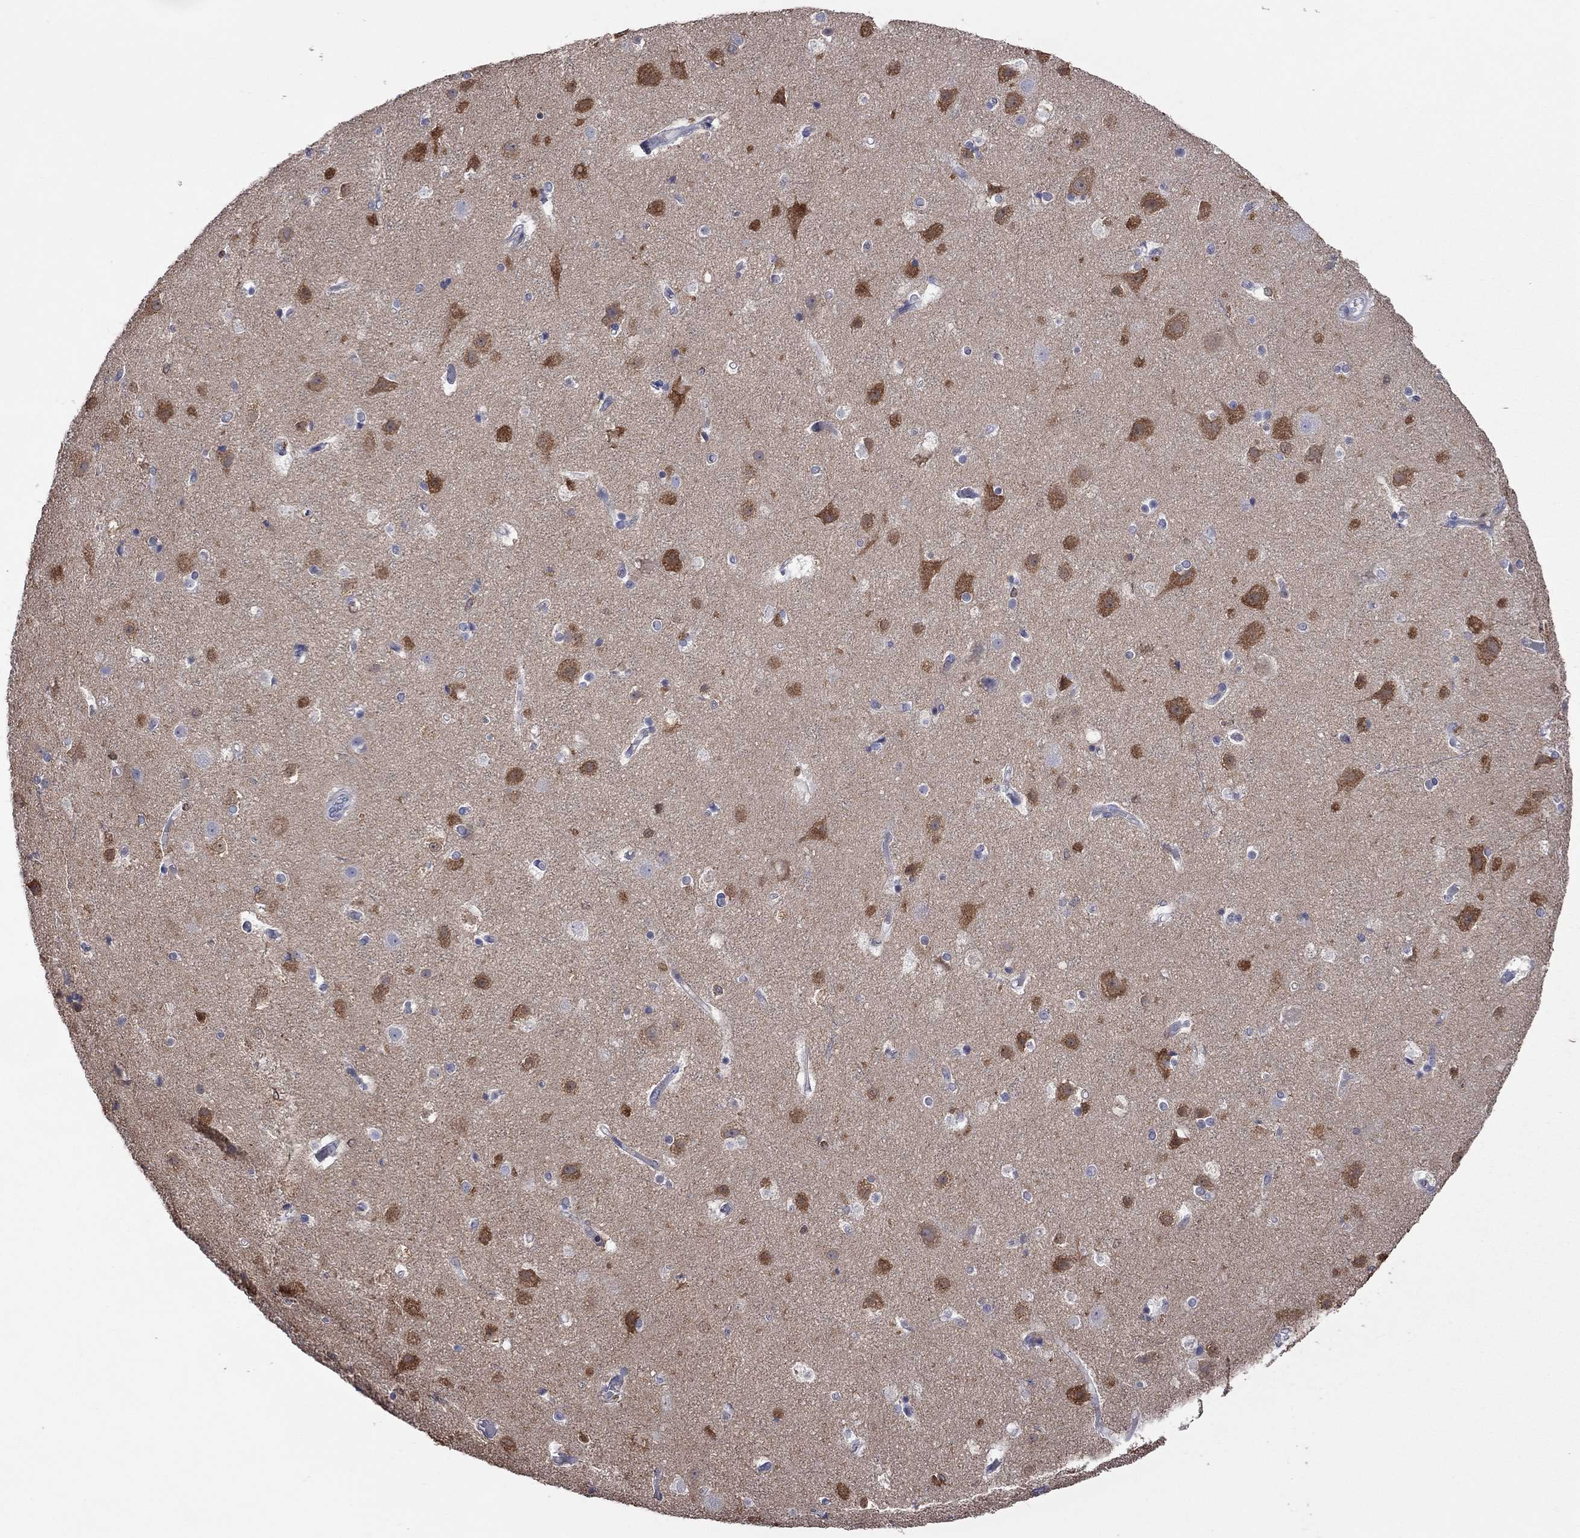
{"staining": {"intensity": "negative", "quantity": "none", "location": "none"}, "tissue": "cerebral cortex", "cell_type": "Endothelial cells", "image_type": "normal", "snomed": [{"axis": "morphology", "description": "Normal tissue, NOS"}, {"axis": "topography", "description": "Cerebral cortex"}], "caption": "Immunohistochemistry (IHC) photomicrograph of unremarkable cerebral cortex: human cerebral cortex stained with DAB exhibits no significant protein staining in endothelial cells. The staining is performed using DAB (3,3'-diaminobenzidine) brown chromogen with nuclei counter-stained in using hematoxylin.", "gene": "ENSG00000288520", "patient": {"sex": "female", "age": 52}}